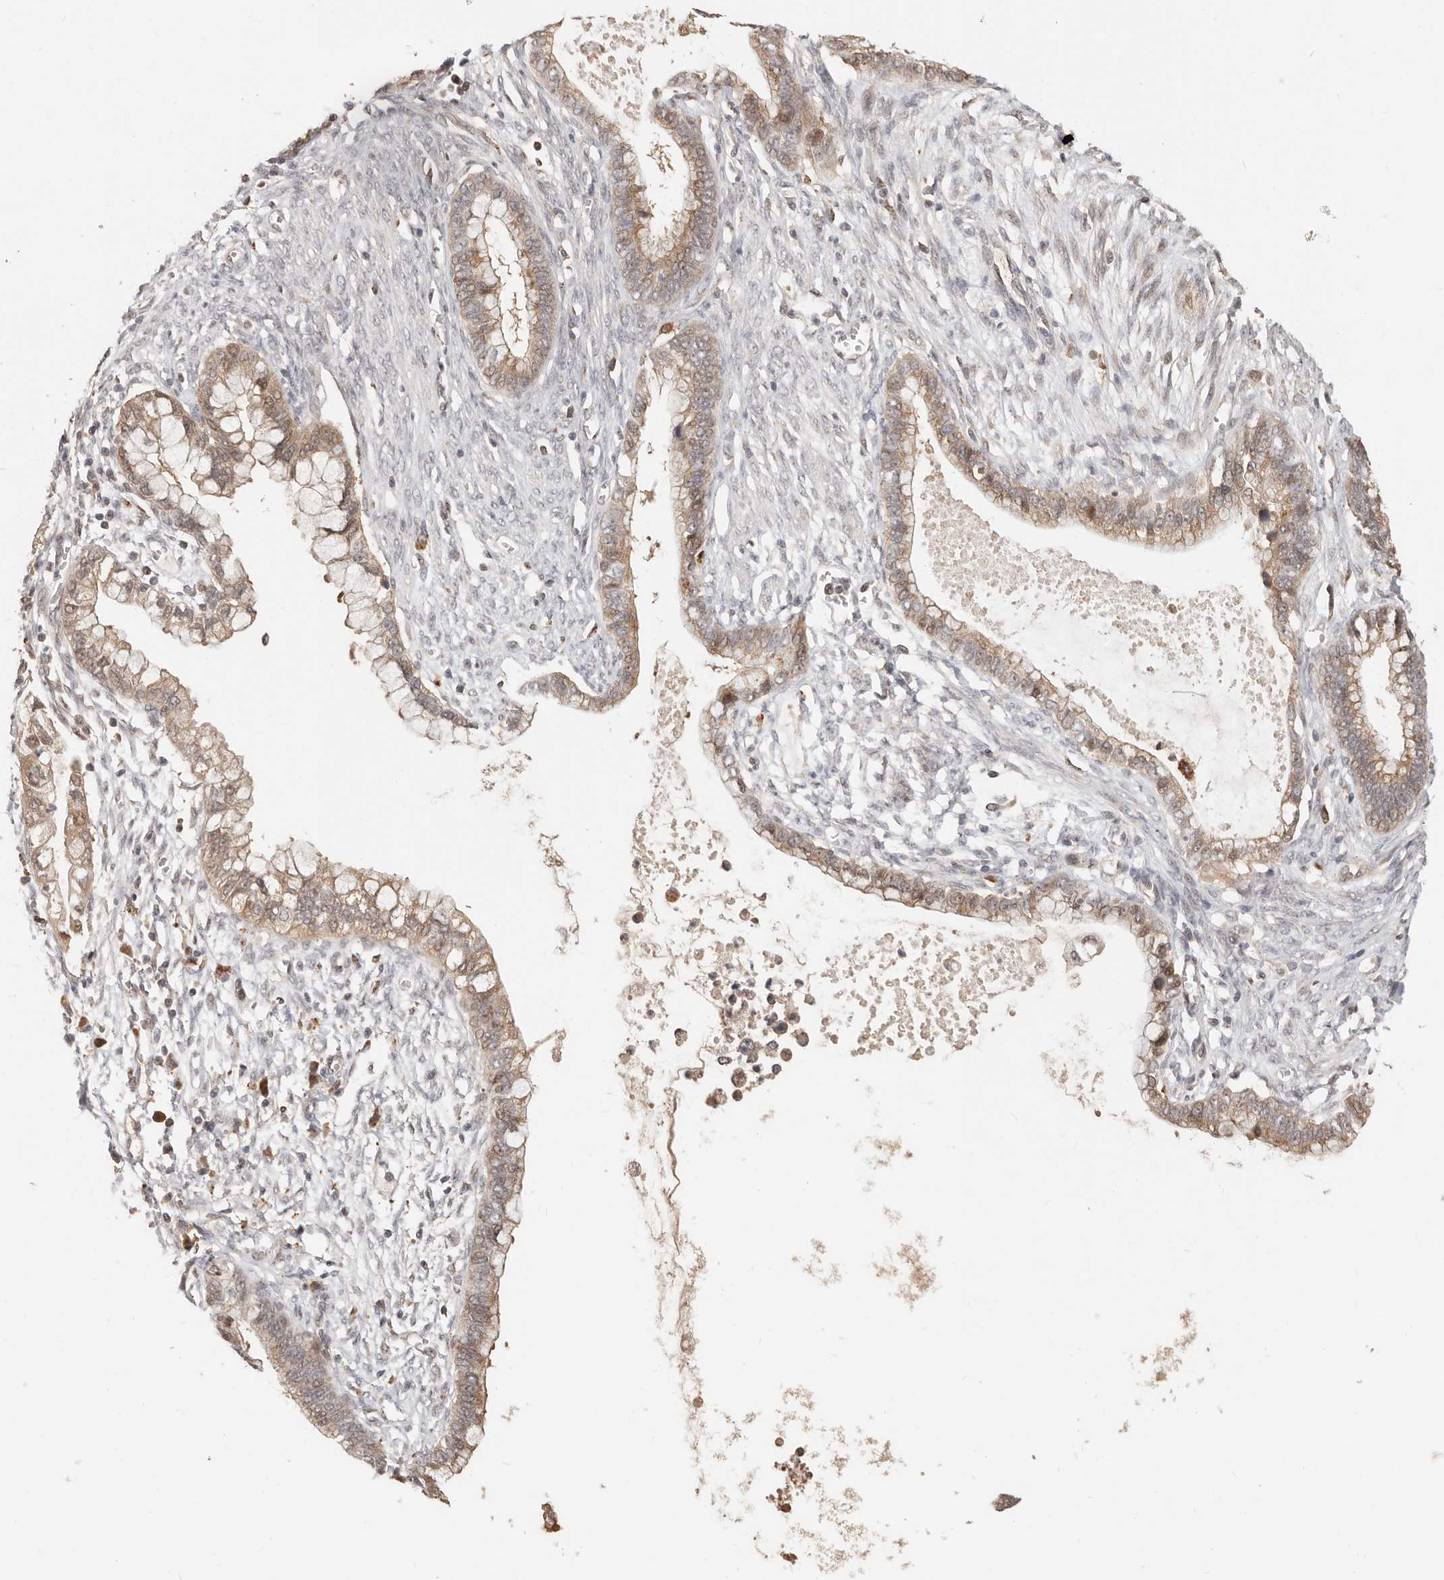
{"staining": {"intensity": "moderate", "quantity": ">75%", "location": "cytoplasmic/membranous,nuclear"}, "tissue": "cervical cancer", "cell_type": "Tumor cells", "image_type": "cancer", "snomed": [{"axis": "morphology", "description": "Adenocarcinoma, NOS"}, {"axis": "topography", "description": "Cervix"}], "caption": "Immunohistochemical staining of cervical cancer exhibits medium levels of moderate cytoplasmic/membranous and nuclear staining in about >75% of tumor cells.", "gene": "ZRANB1", "patient": {"sex": "female", "age": 44}}